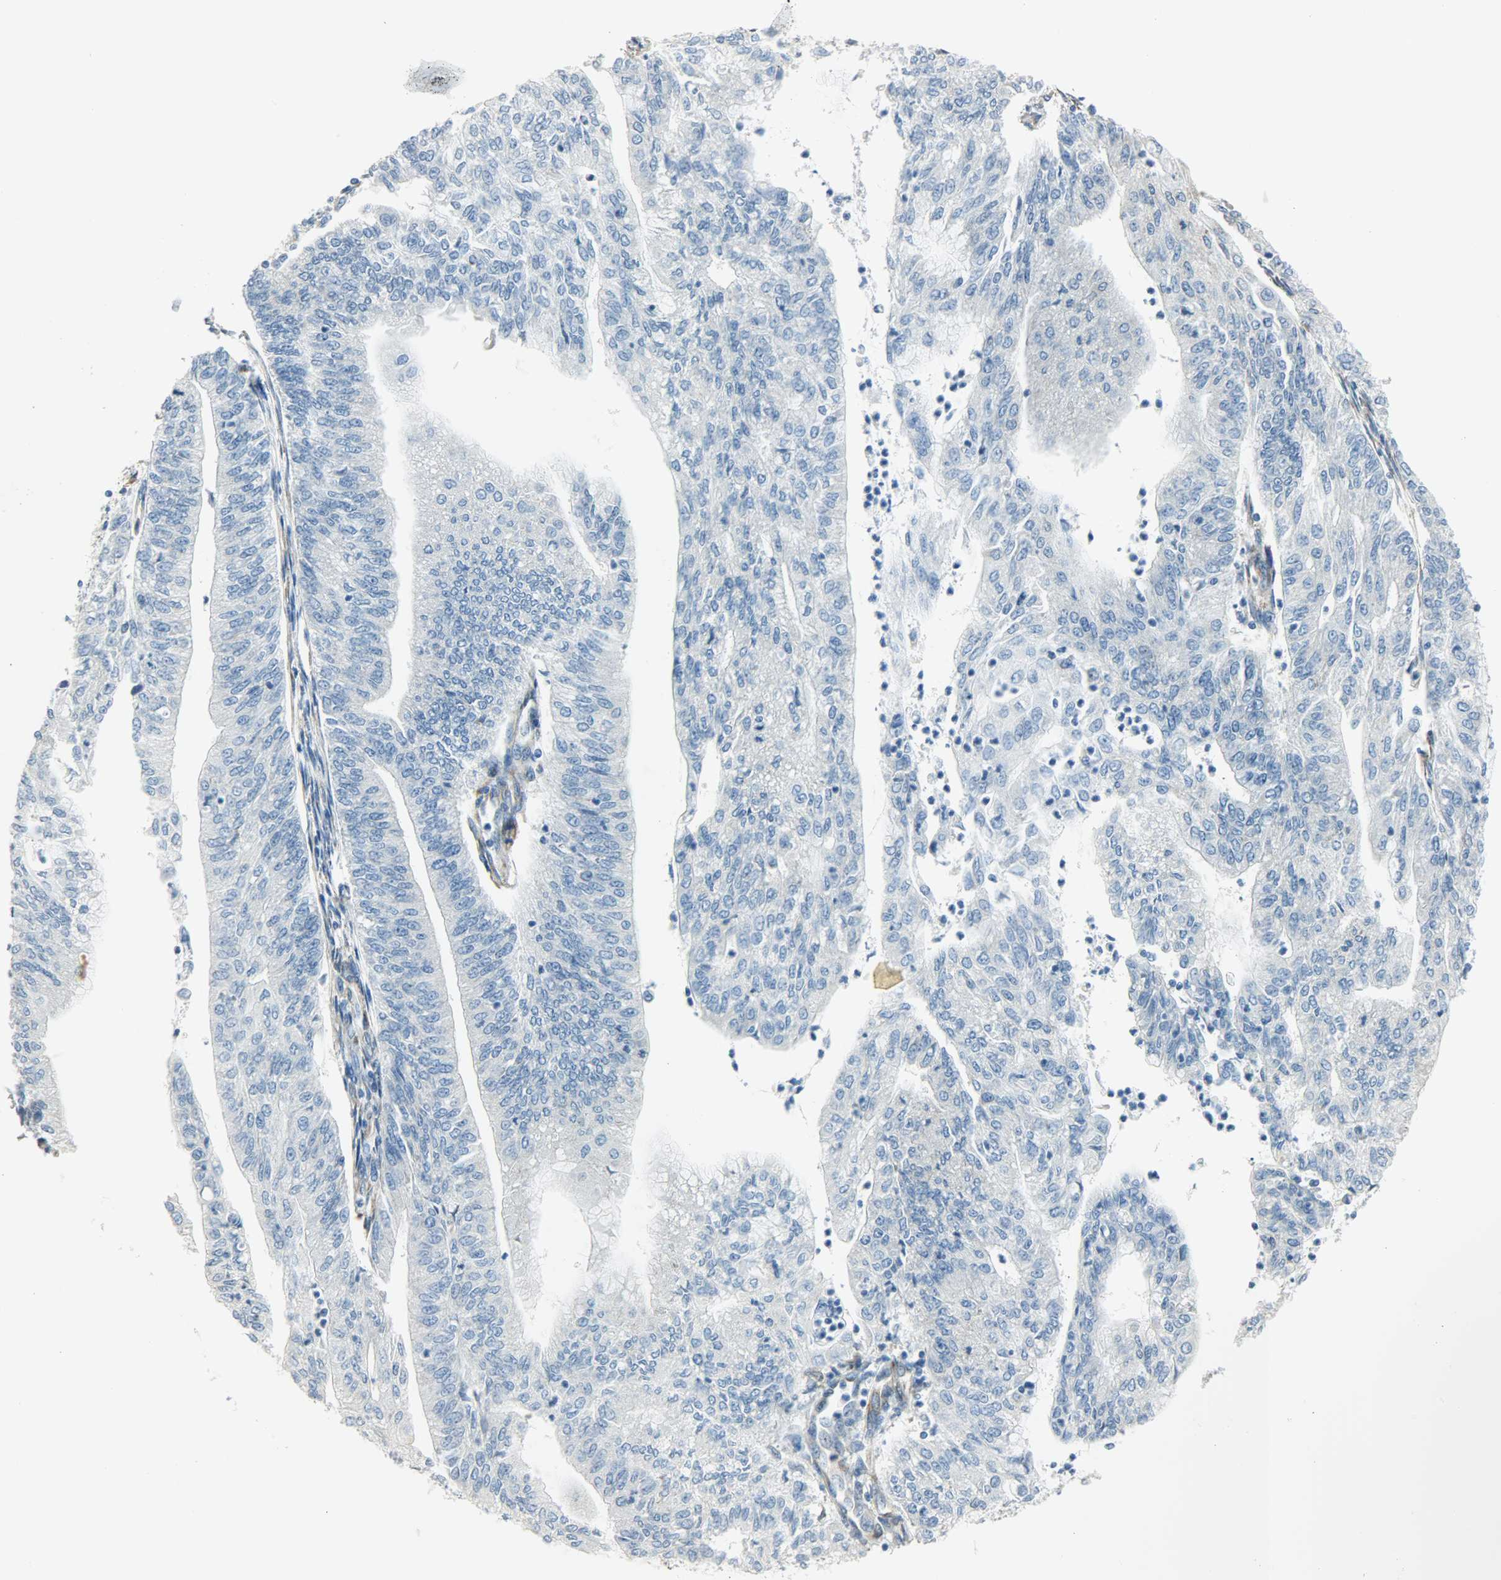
{"staining": {"intensity": "negative", "quantity": "none", "location": "none"}, "tissue": "endometrial cancer", "cell_type": "Tumor cells", "image_type": "cancer", "snomed": [{"axis": "morphology", "description": "Adenocarcinoma, NOS"}, {"axis": "topography", "description": "Endometrium"}], "caption": "This is an immunohistochemistry (IHC) image of endometrial cancer. There is no staining in tumor cells.", "gene": "PKD2", "patient": {"sex": "female", "age": 59}}